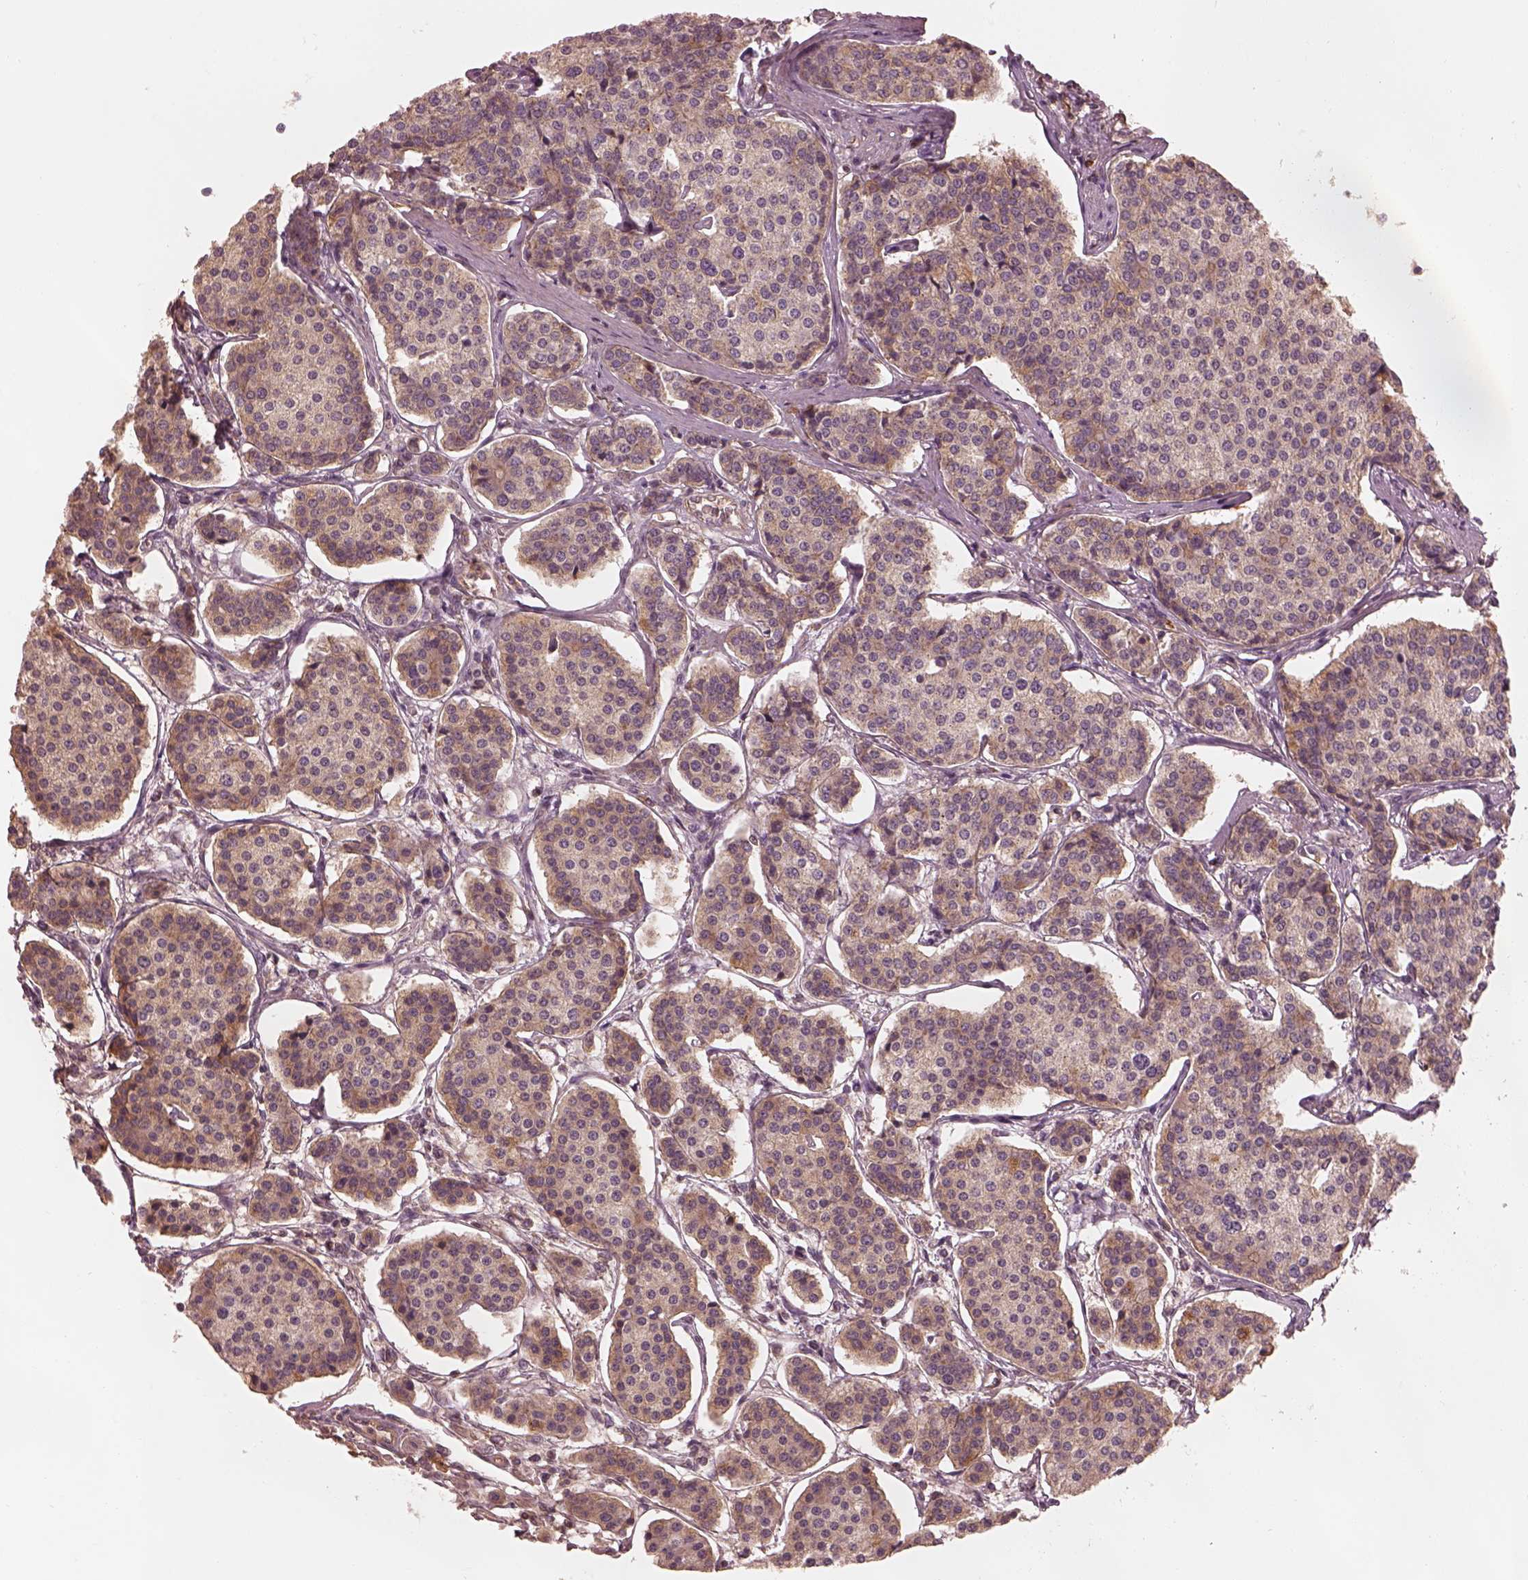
{"staining": {"intensity": "weak", "quantity": "<25%", "location": "cytoplasmic/membranous"}, "tissue": "carcinoid", "cell_type": "Tumor cells", "image_type": "cancer", "snomed": [{"axis": "morphology", "description": "Carcinoid, malignant, NOS"}, {"axis": "topography", "description": "Small intestine"}], "caption": "Tumor cells are negative for brown protein staining in carcinoid (malignant).", "gene": "FAM107B", "patient": {"sex": "female", "age": 65}}